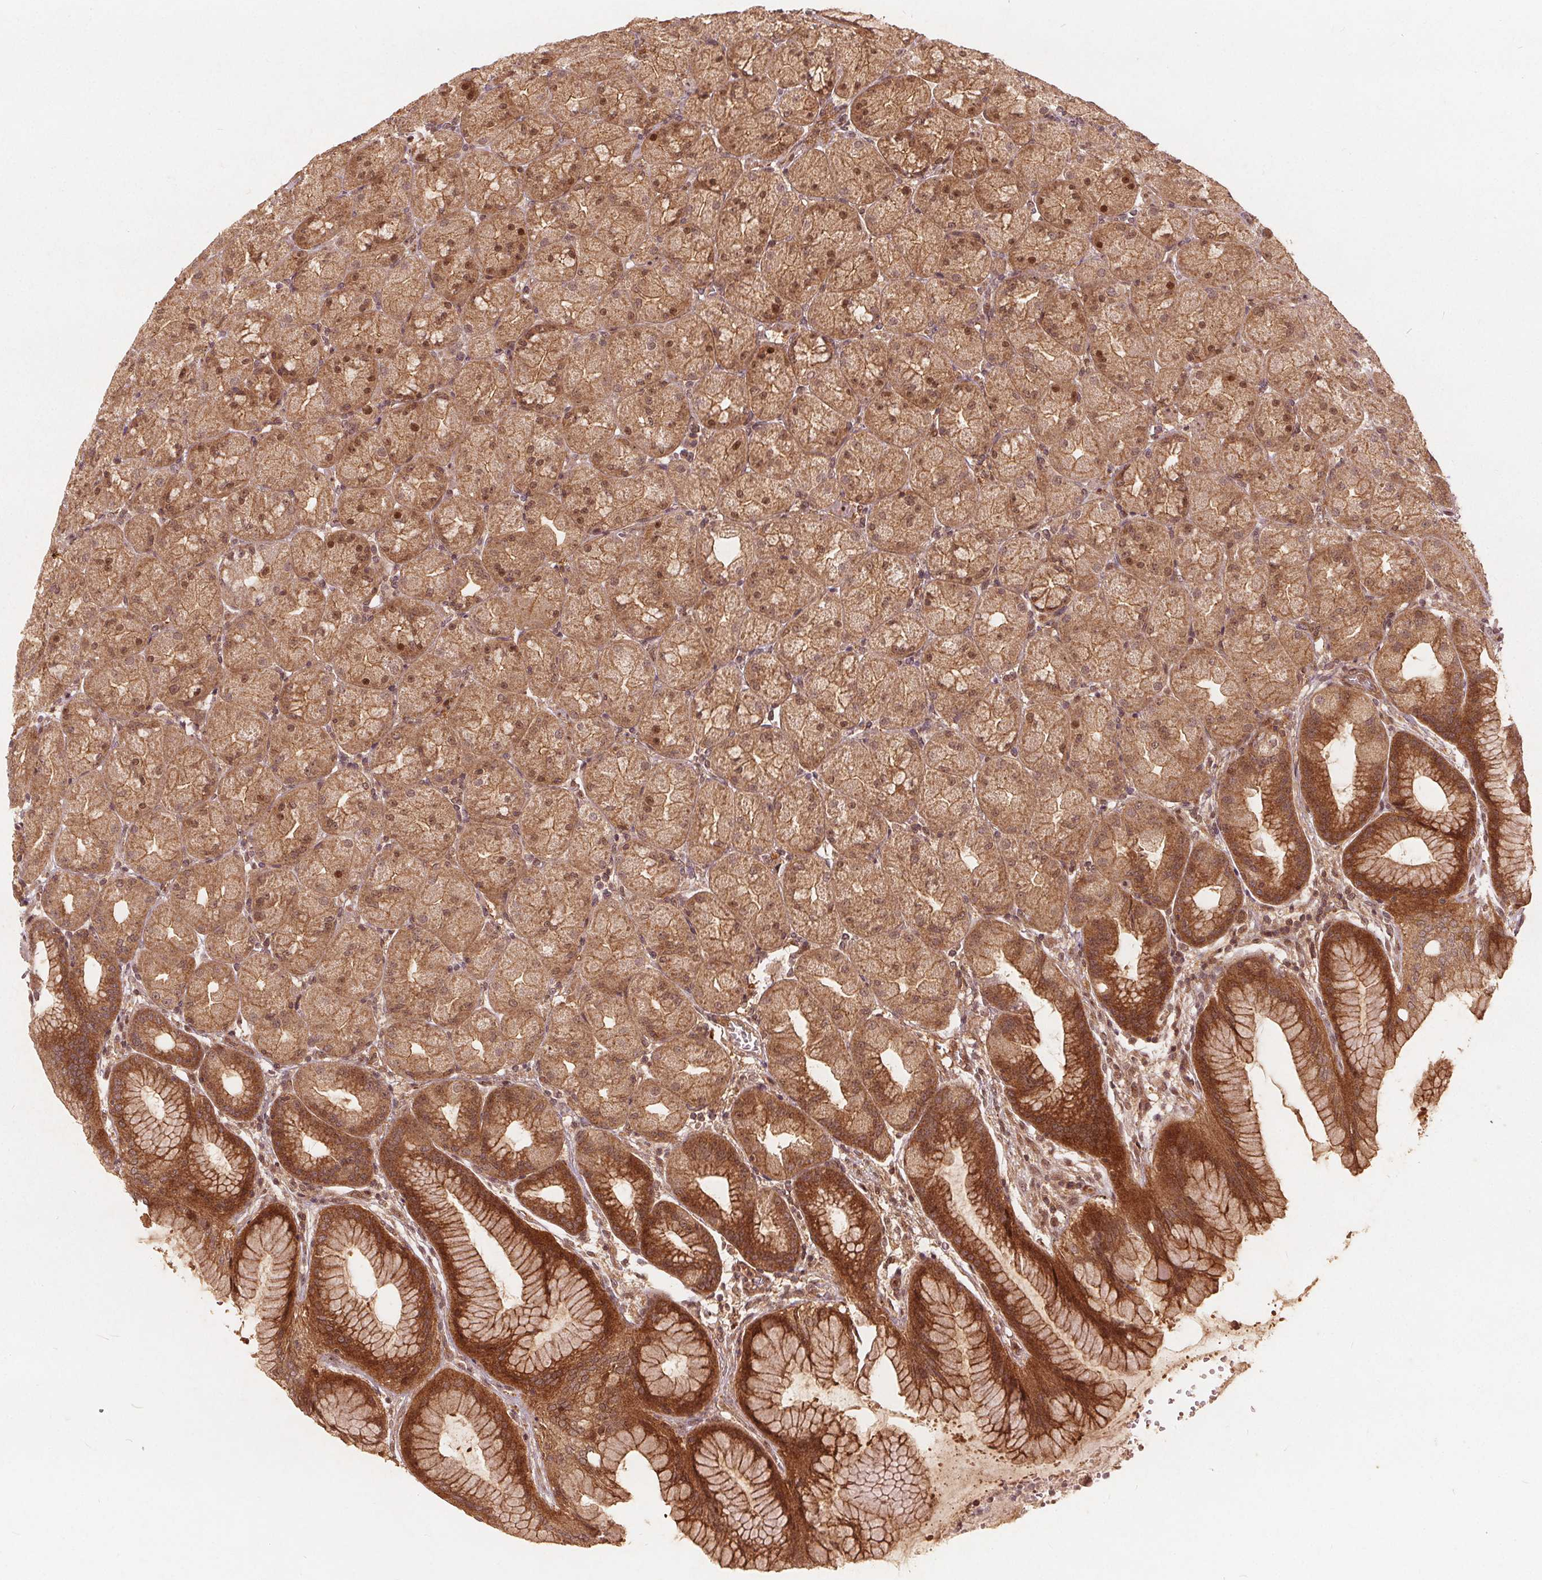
{"staining": {"intensity": "strong", "quantity": "25%-75%", "location": "cytoplasmic/membranous,nuclear"}, "tissue": "stomach", "cell_type": "Glandular cells", "image_type": "normal", "snomed": [{"axis": "morphology", "description": "Normal tissue, NOS"}, {"axis": "topography", "description": "Stomach, upper"}, {"axis": "topography", "description": "Stomach"}], "caption": "This is a histology image of immunohistochemistry (IHC) staining of benign stomach, which shows strong positivity in the cytoplasmic/membranous,nuclear of glandular cells.", "gene": "PPP1CB", "patient": {"sex": "male", "age": 48}}